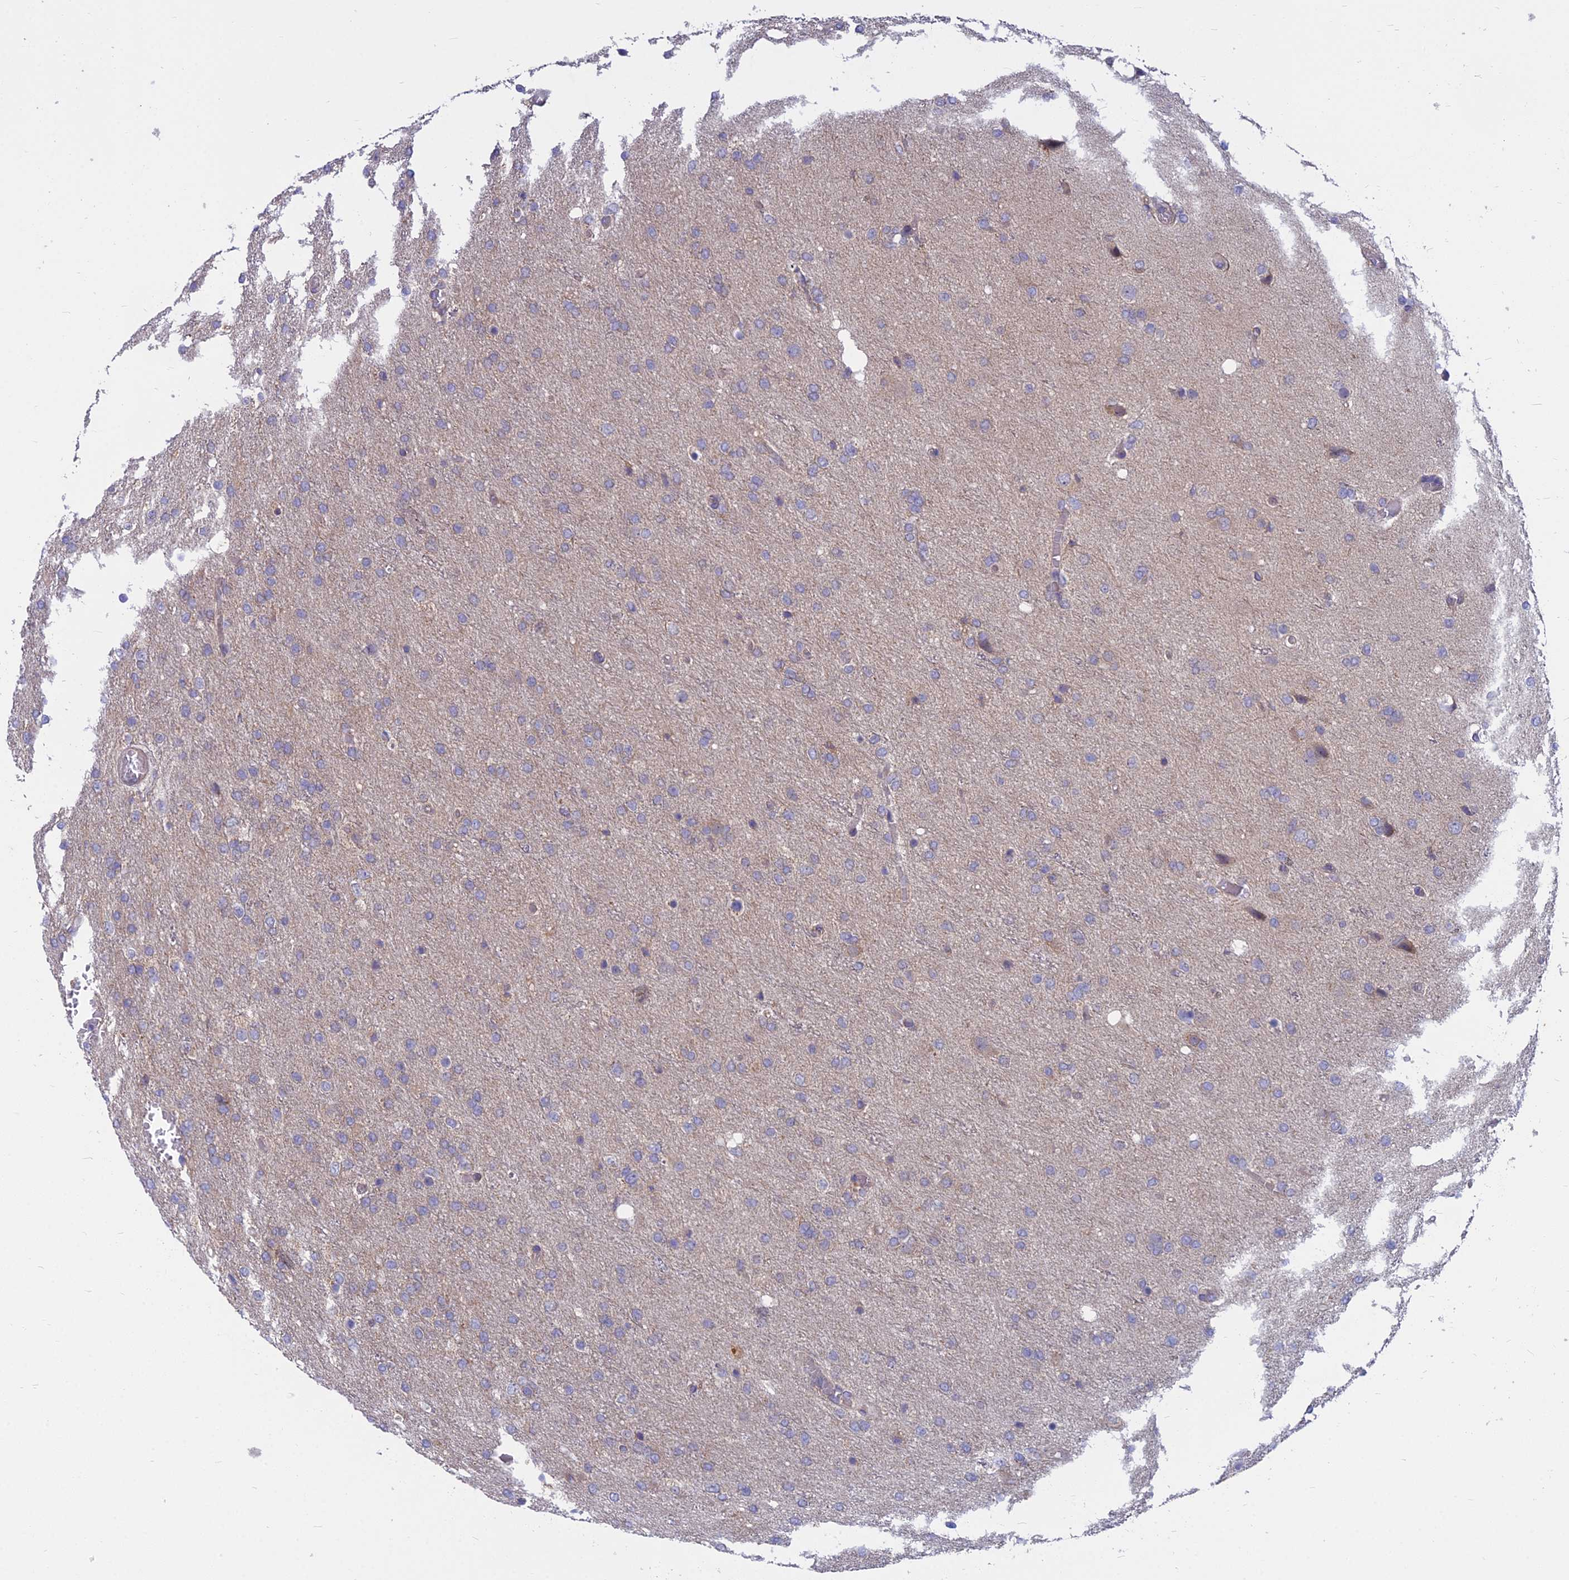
{"staining": {"intensity": "weak", "quantity": "<25%", "location": "cytoplasmic/membranous"}, "tissue": "glioma", "cell_type": "Tumor cells", "image_type": "cancer", "snomed": [{"axis": "morphology", "description": "Glioma, malignant, High grade"}, {"axis": "topography", "description": "Brain"}], "caption": "IHC of glioma exhibits no expression in tumor cells.", "gene": "COX20", "patient": {"sex": "female", "age": 74}}